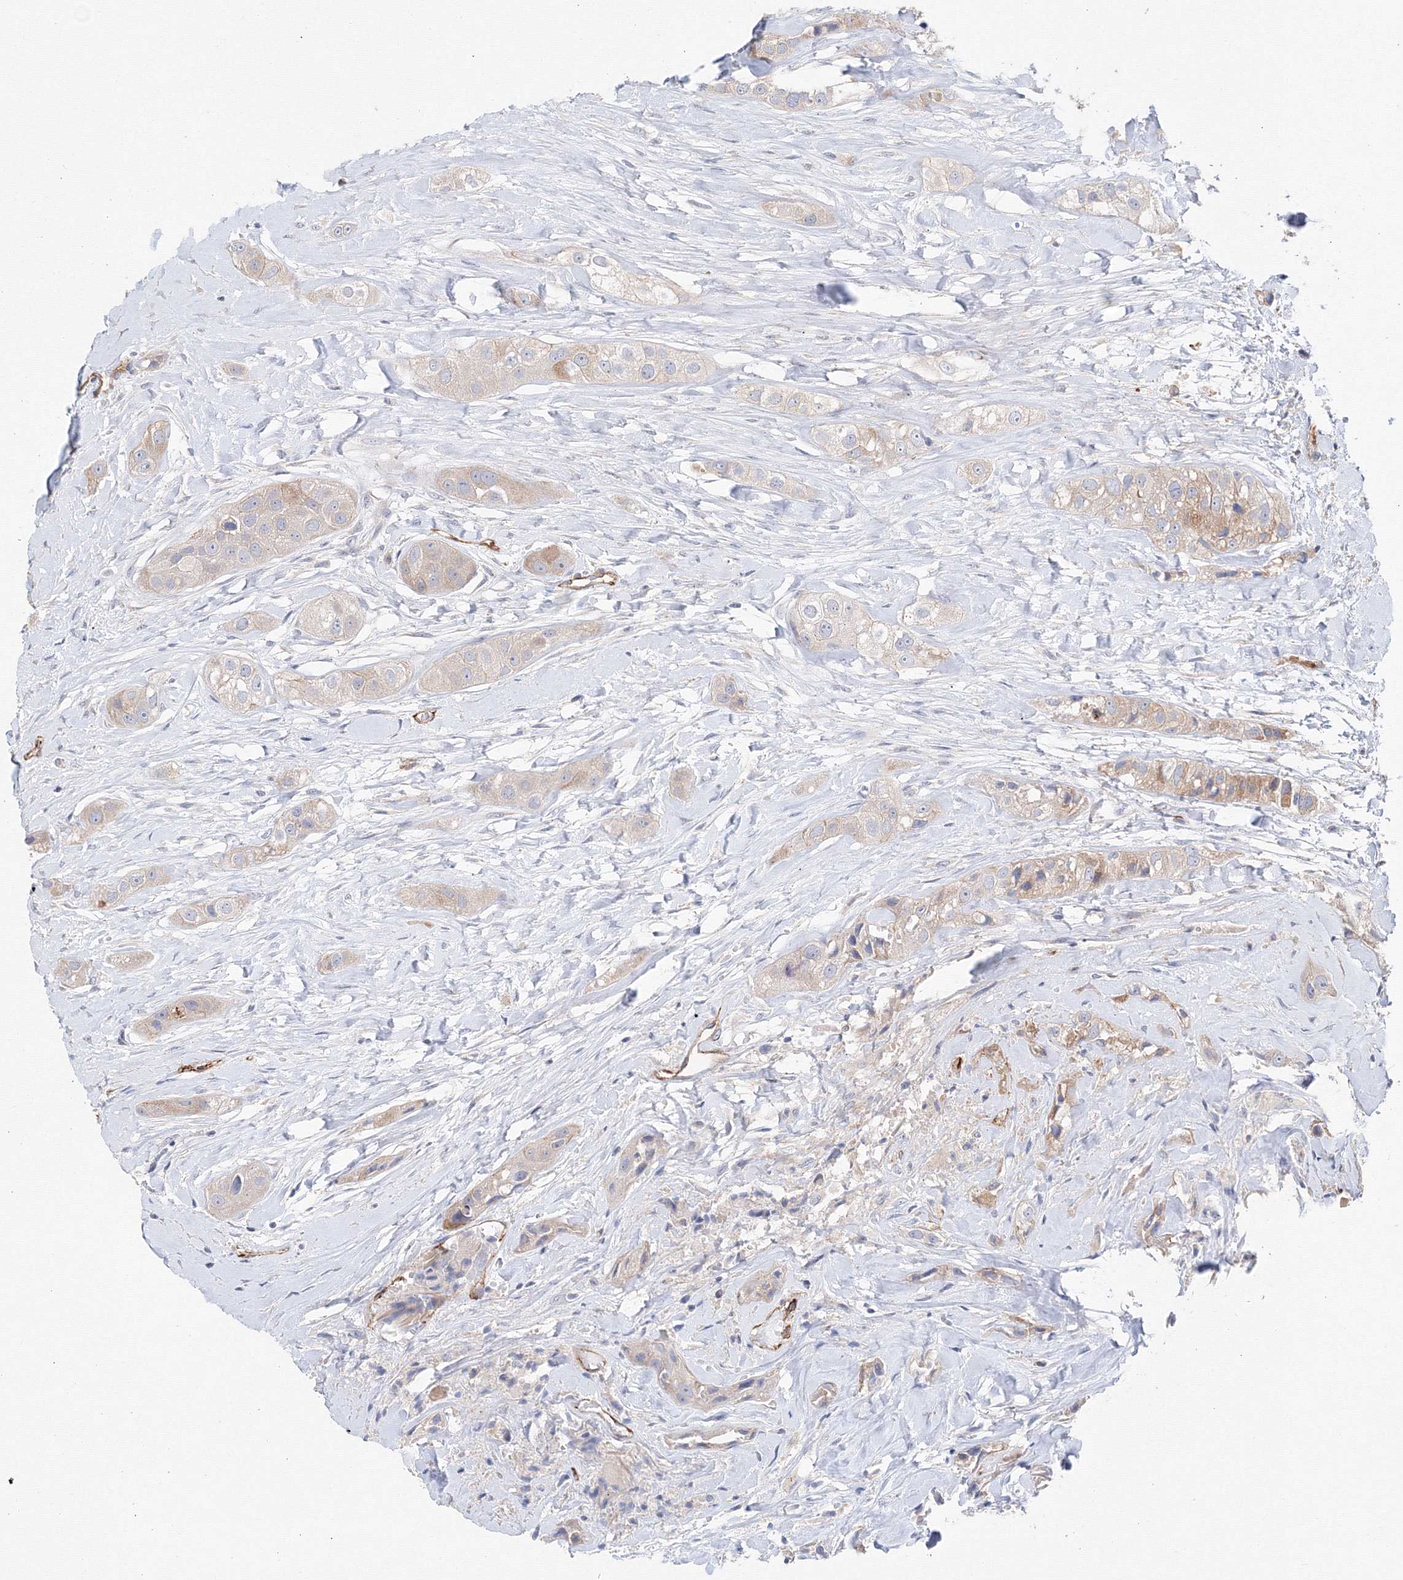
{"staining": {"intensity": "weak", "quantity": "25%-75%", "location": "cytoplasmic/membranous"}, "tissue": "head and neck cancer", "cell_type": "Tumor cells", "image_type": "cancer", "snomed": [{"axis": "morphology", "description": "Normal tissue, NOS"}, {"axis": "morphology", "description": "Squamous cell carcinoma, NOS"}, {"axis": "topography", "description": "Skeletal muscle"}, {"axis": "topography", "description": "Head-Neck"}], "caption": "The immunohistochemical stain highlights weak cytoplasmic/membranous positivity in tumor cells of head and neck squamous cell carcinoma tissue.", "gene": "DIS3L2", "patient": {"sex": "male", "age": 51}}